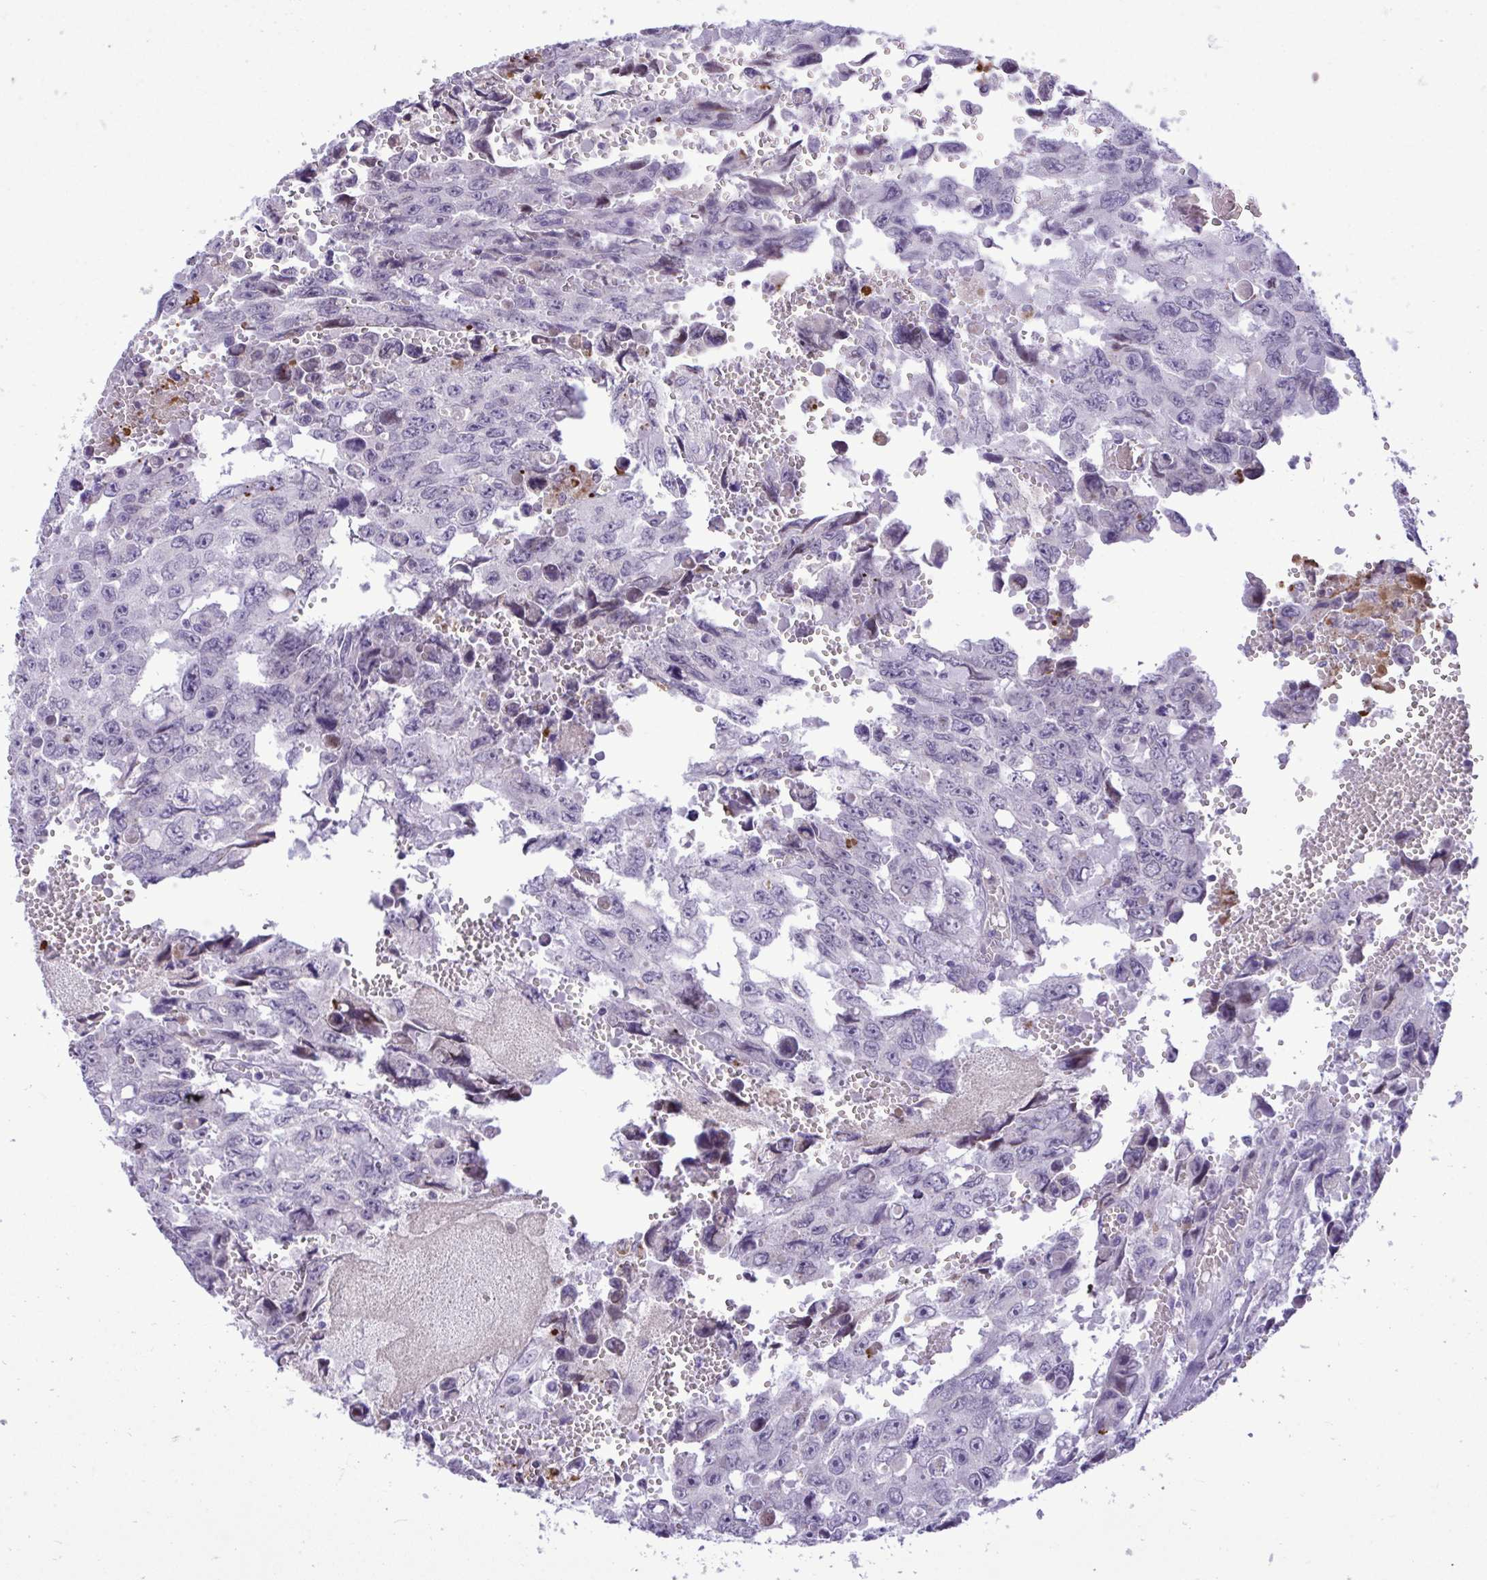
{"staining": {"intensity": "negative", "quantity": "none", "location": "none"}, "tissue": "testis cancer", "cell_type": "Tumor cells", "image_type": "cancer", "snomed": [{"axis": "morphology", "description": "Seminoma, NOS"}, {"axis": "topography", "description": "Testis"}], "caption": "This is an IHC micrograph of testis cancer. There is no expression in tumor cells.", "gene": "SPAG1", "patient": {"sex": "male", "age": 26}}